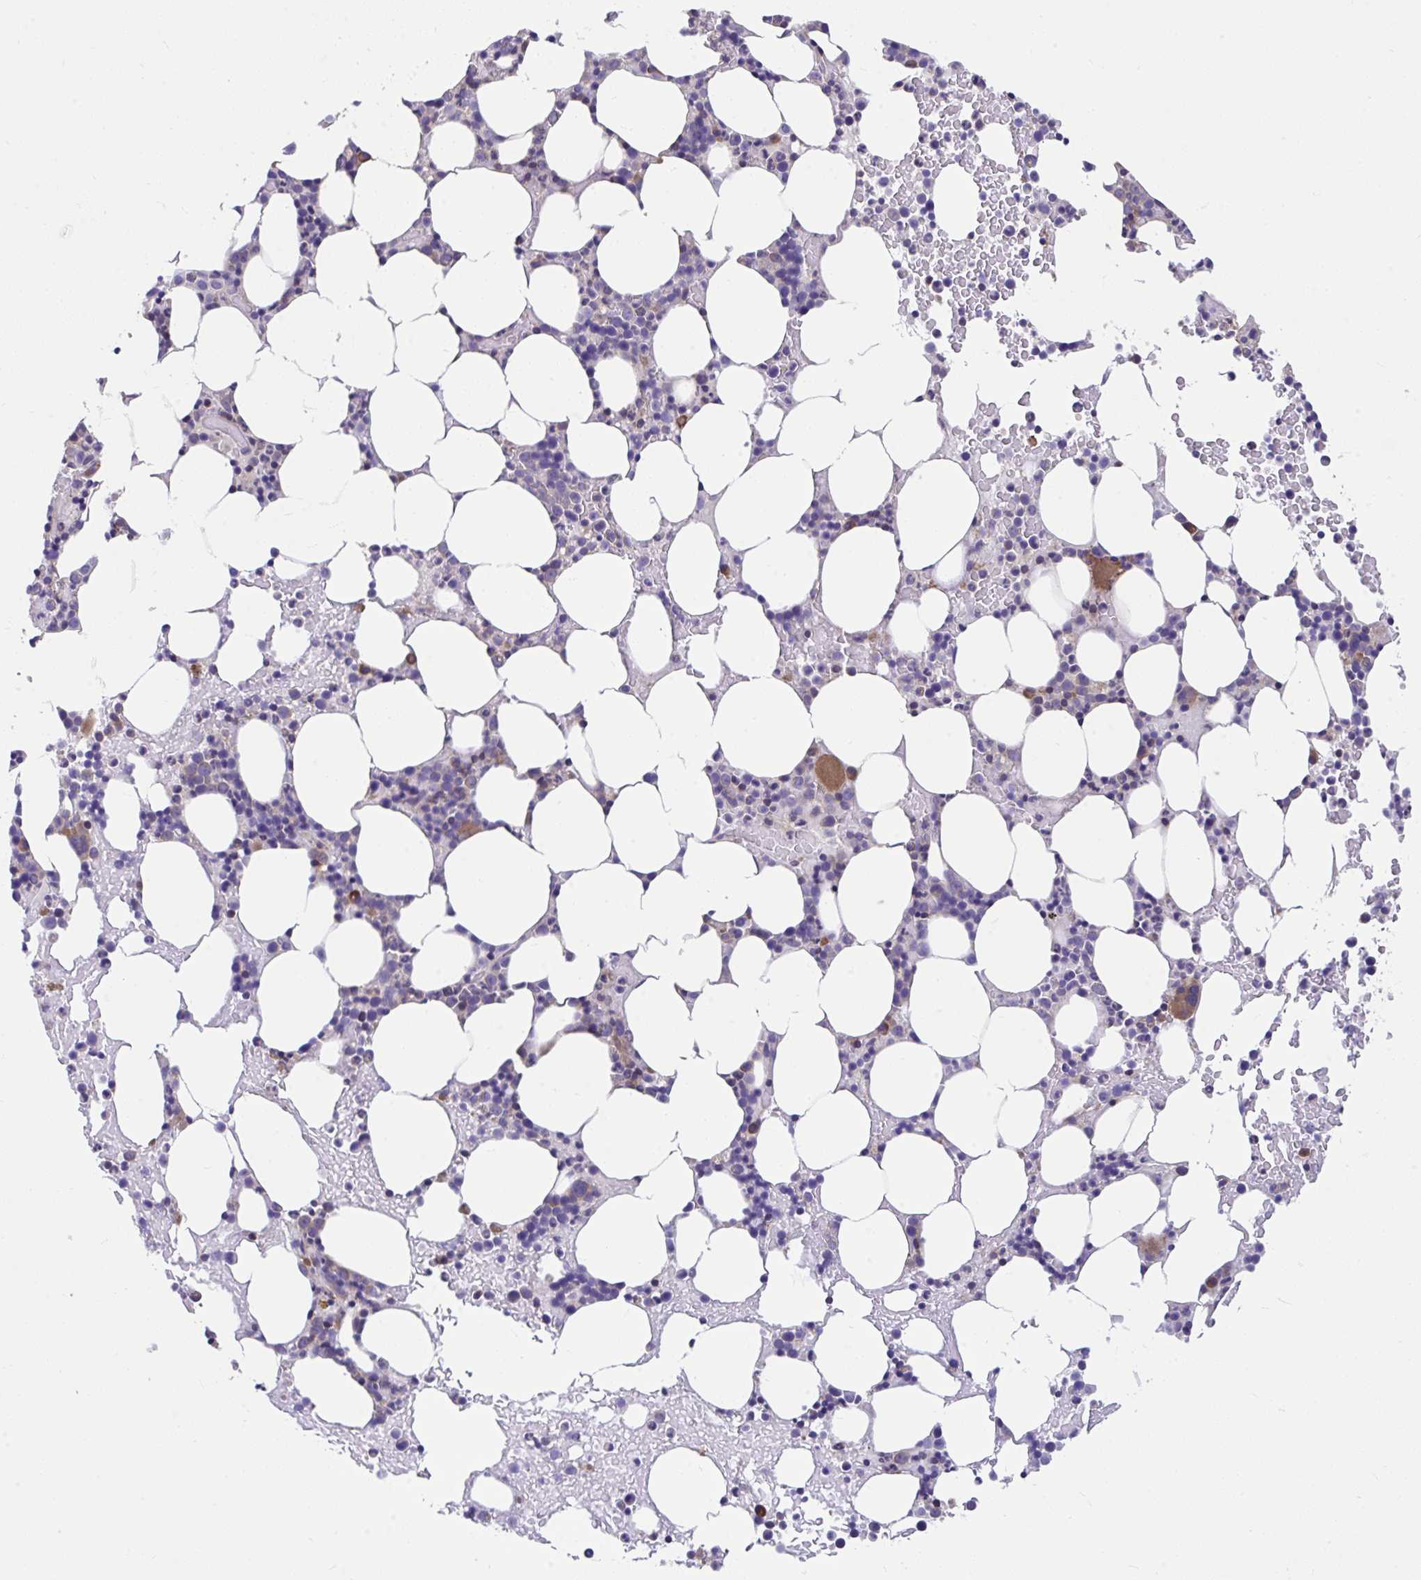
{"staining": {"intensity": "moderate", "quantity": "<25%", "location": "cytoplasmic/membranous"}, "tissue": "bone marrow", "cell_type": "Hematopoietic cells", "image_type": "normal", "snomed": [{"axis": "morphology", "description": "Normal tissue, NOS"}, {"axis": "topography", "description": "Bone marrow"}], "caption": "Unremarkable bone marrow was stained to show a protein in brown. There is low levels of moderate cytoplasmic/membranous expression in about <25% of hematopoietic cells. (IHC, brightfield microscopy, high magnification).", "gene": "PCDHB7", "patient": {"sex": "female", "age": 62}}